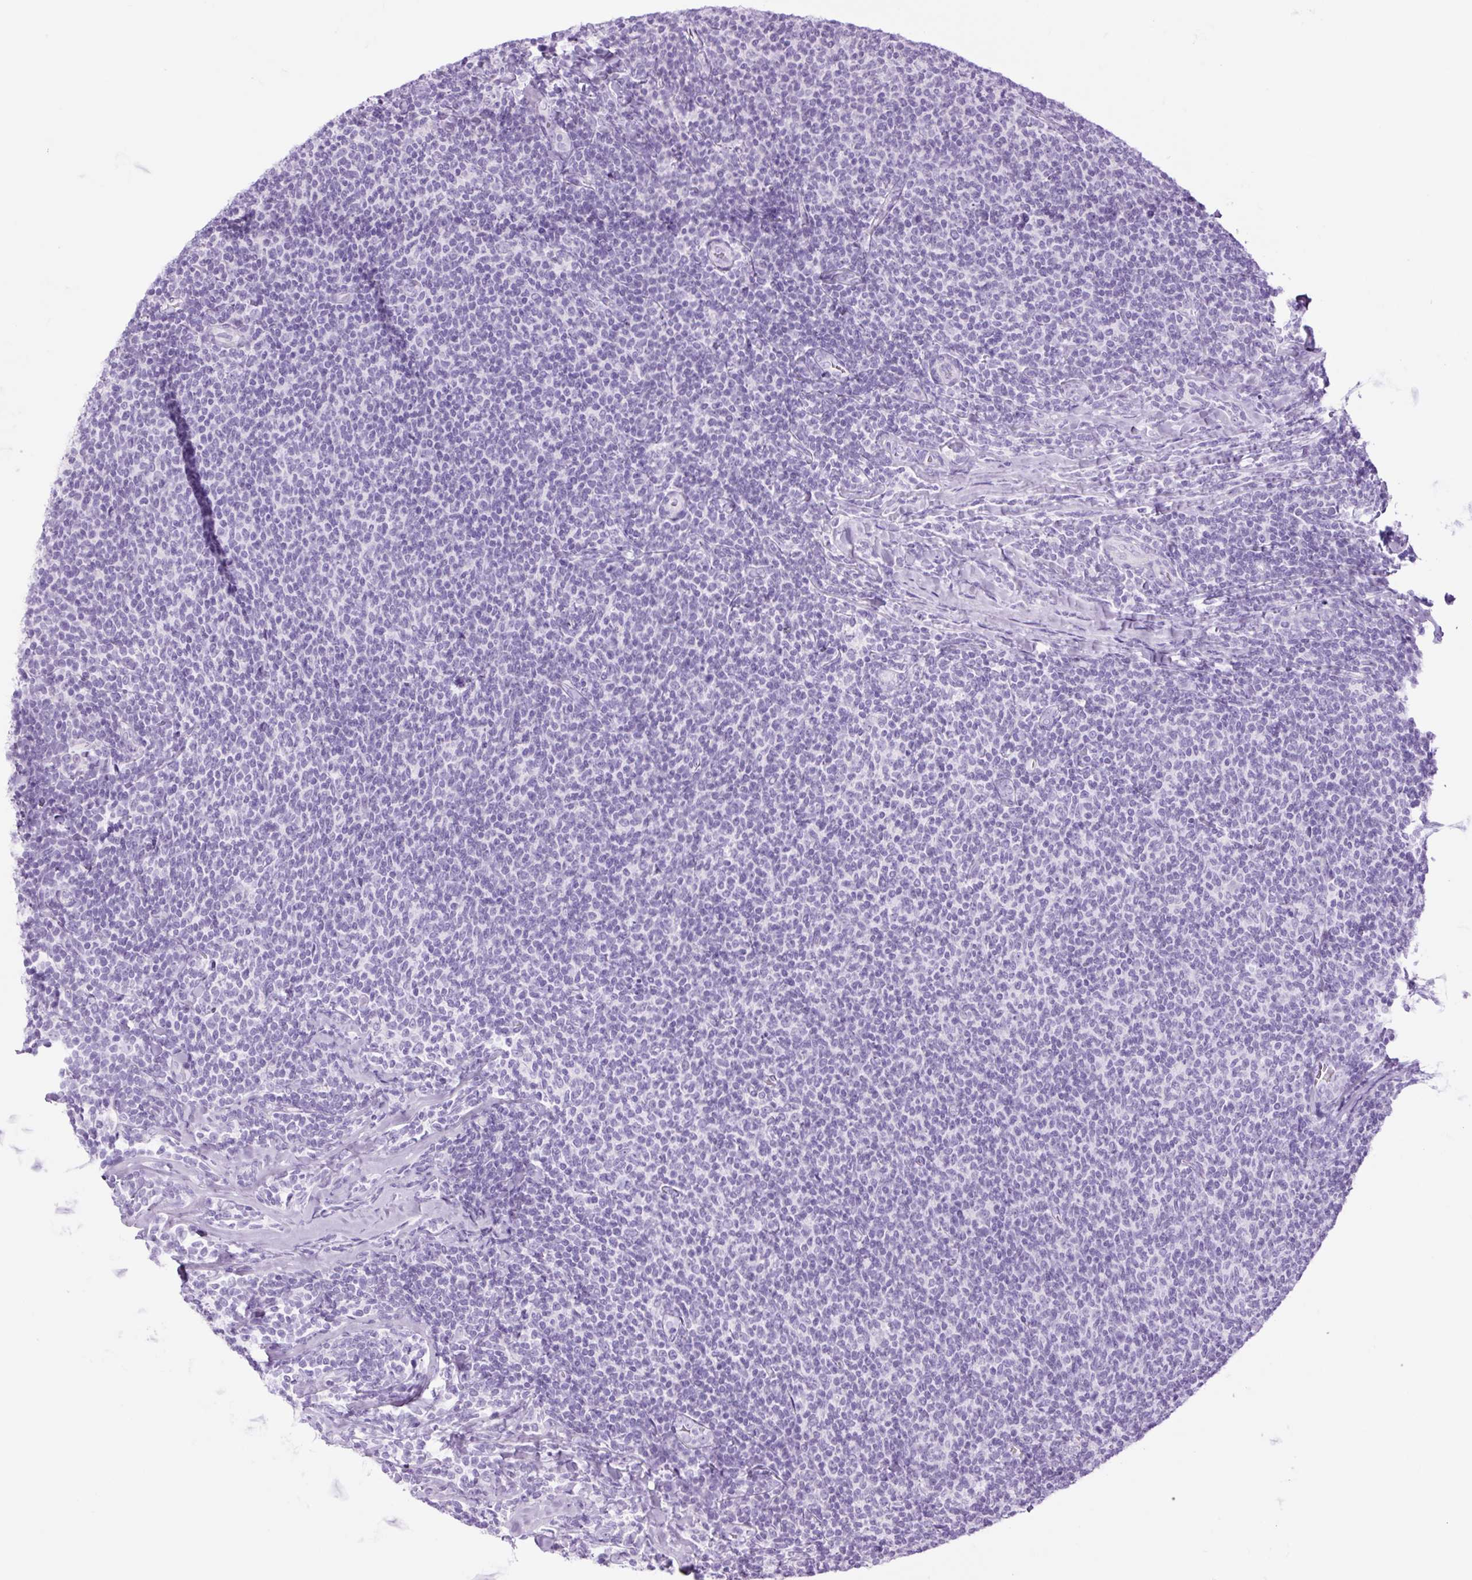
{"staining": {"intensity": "negative", "quantity": "none", "location": "none"}, "tissue": "lymphoma", "cell_type": "Tumor cells", "image_type": "cancer", "snomed": [{"axis": "morphology", "description": "Malignant lymphoma, non-Hodgkin's type, Low grade"}, {"axis": "topography", "description": "Lymph node"}], "caption": "Immunohistochemical staining of human malignant lymphoma, non-Hodgkin's type (low-grade) demonstrates no significant expression in tumor cells. The staining is performed using DAB brown chromogen with nuclei counter-stained in using hematoxylin.", "gene": "TFF2", "patient": {"sex": "male", "age": 52}}